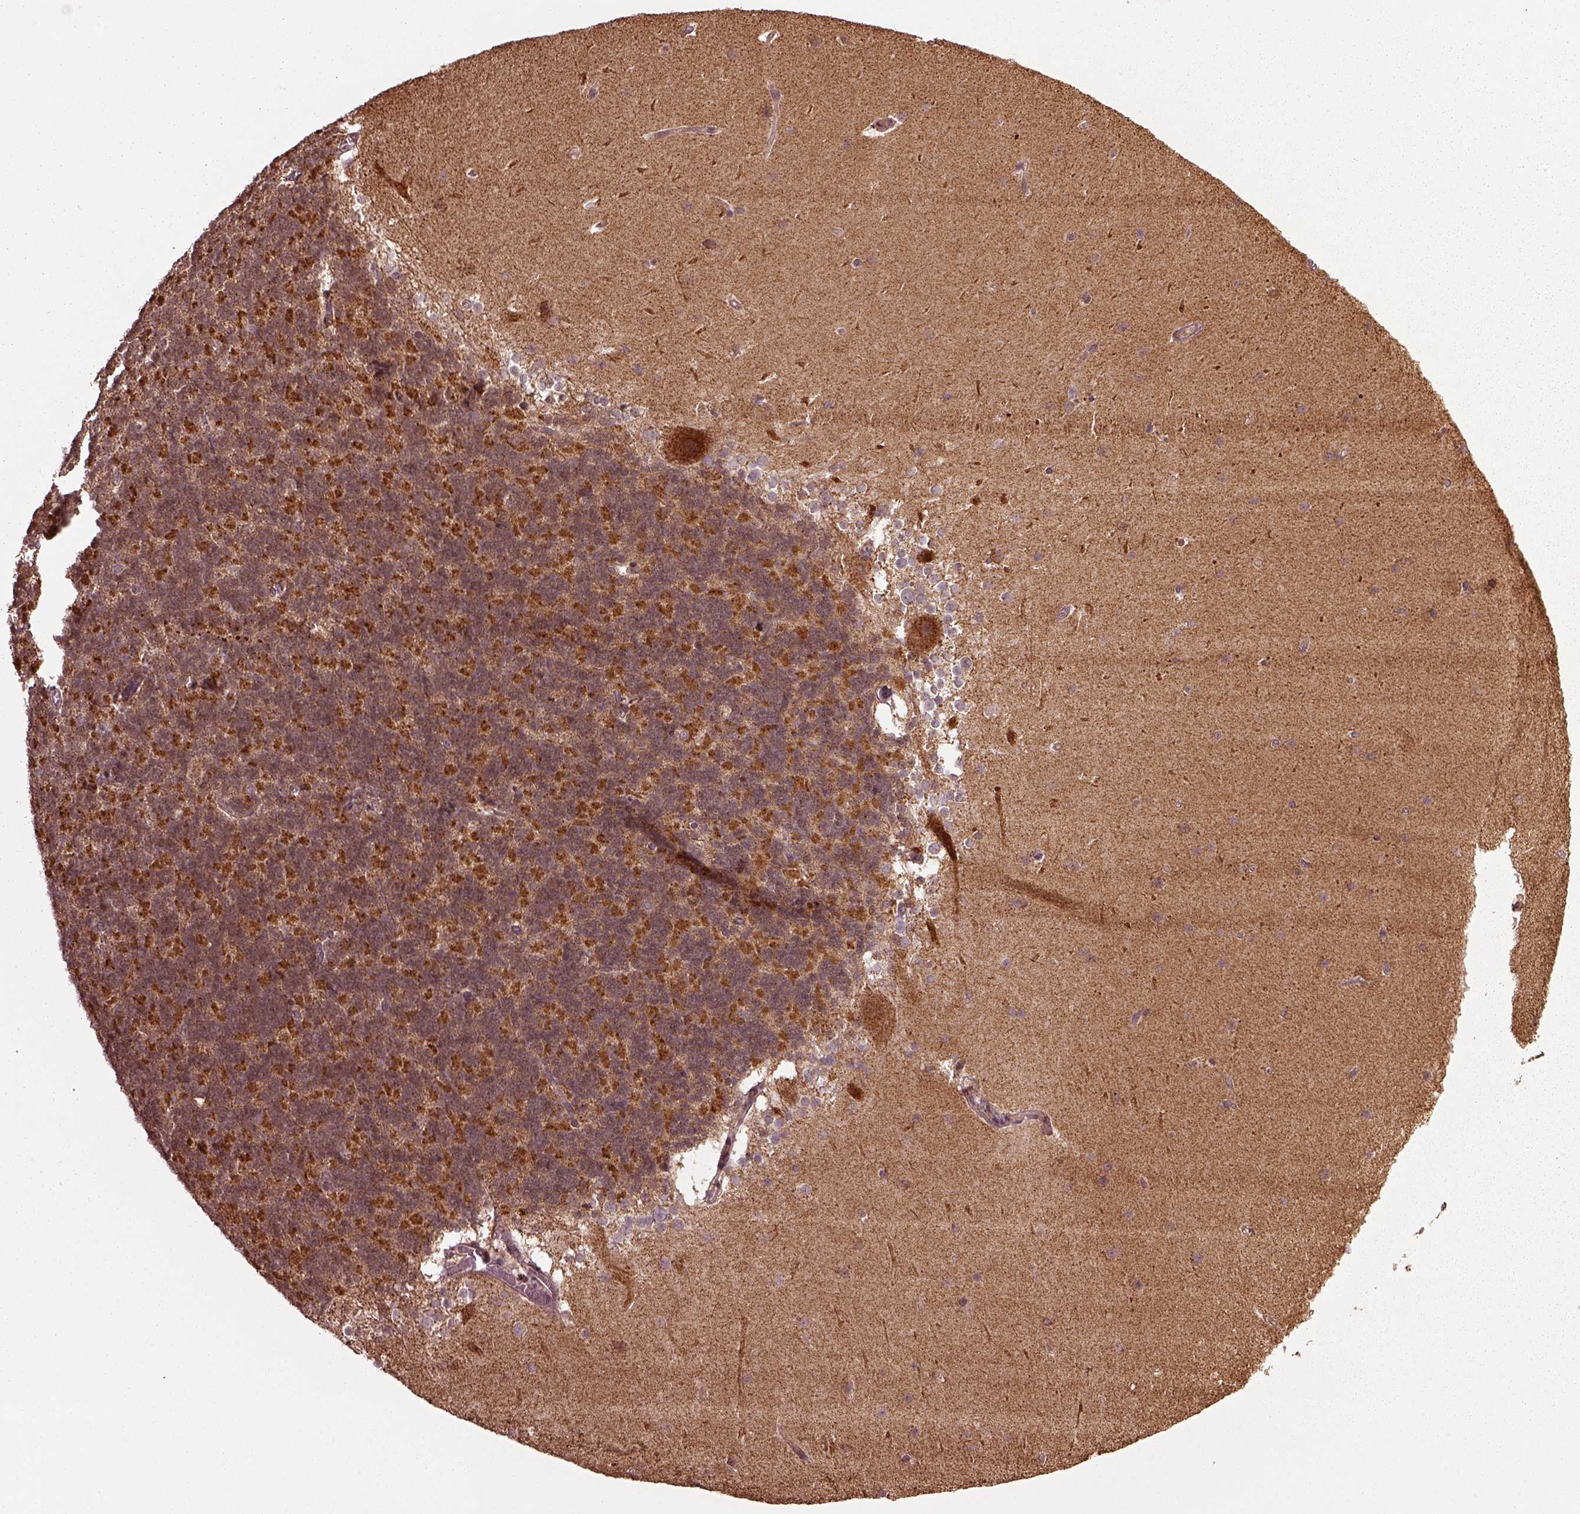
{"staining": {"intensity": "strong", "quantity": "25%-75%", "location": "cytoplasmic/membranous"}, "tissue": "cerebellum", "cell_type": "Cells in granular layer", "image_type": "normal", "snomed": [{"axis": "morphology", "description": "Normal tissue, NOS"}, {"axis": "topography", "description": "Cerebellum"}], "caption": "Immunohistochemical staining of unremarkable human cerebellum shows 25%-75% levels of strong cytoplasmic/membranous protein expression in about 25%-75% of cells in granular layer. (brown staining indicates protein expression, while blue staining denotes nuclei).", "gene": "SEL1L3", "patient": {"sex": "female", "age": 19}}